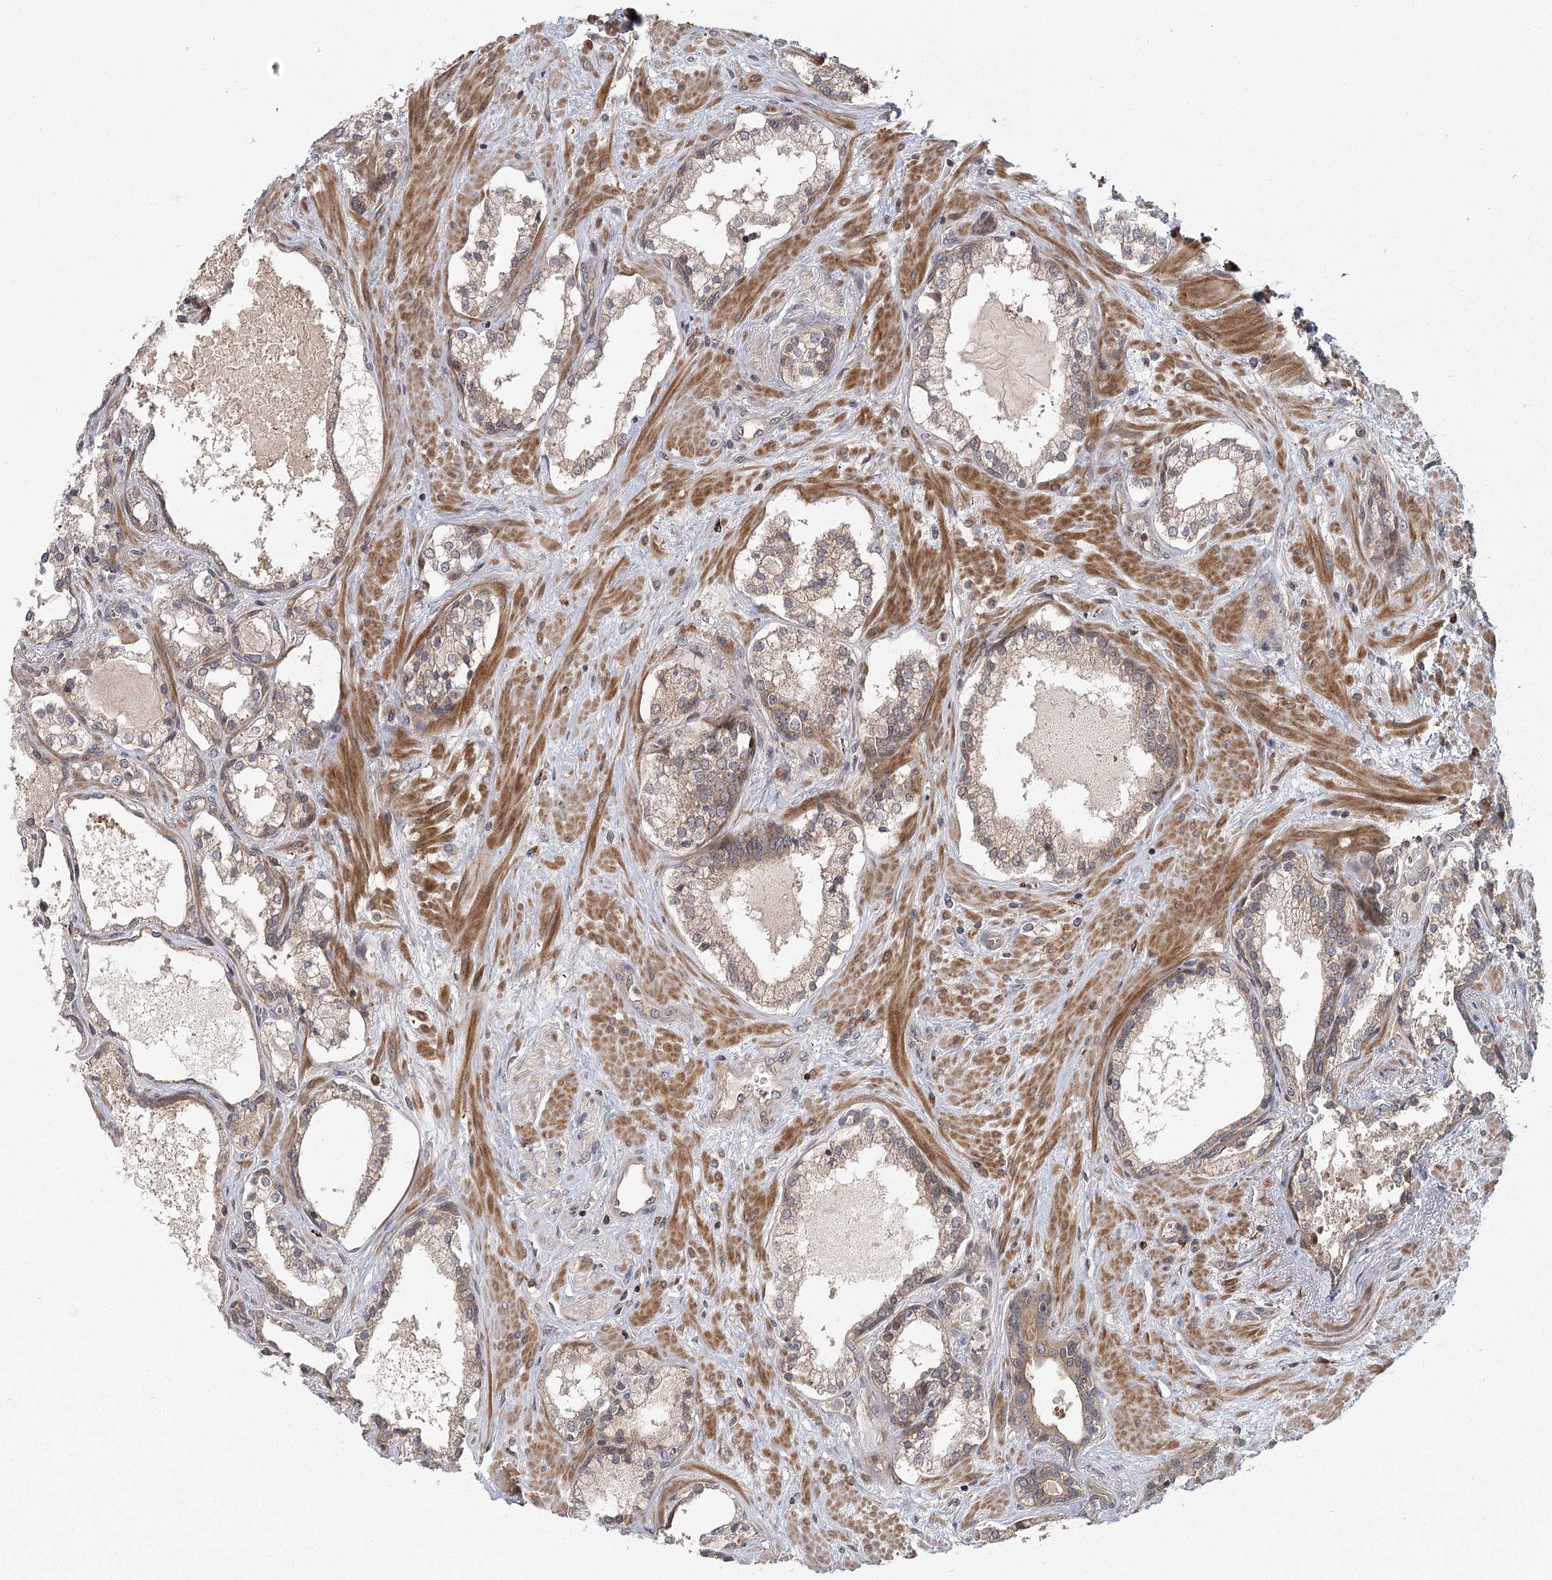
{"staining": {"intensity": "weak", "quantity": "25%-75%", "location": "cytoplasmic/membranous"}, "tissue": "prostate cancer", "cell_type": "Tumor cells", "image_type": "cancer", "snomed": [{"axis": "morphology", "description": "Adenocarcinoma, High grade"}, {"axis": "topography", "description": "Prostate"}], "caption": "A low amount of weak cytoplasmic/membranous expression is identified in about 25%-75% of tumor cells in prostate high-grade adenocarcinoma tissue. The staining was performed using DAB, with brown indicating positive protein expression. Nuclei are stained blue with hematoxylin.", "gene": "RAPGEF6", "patient": {"sex": "male", "age": 58}}